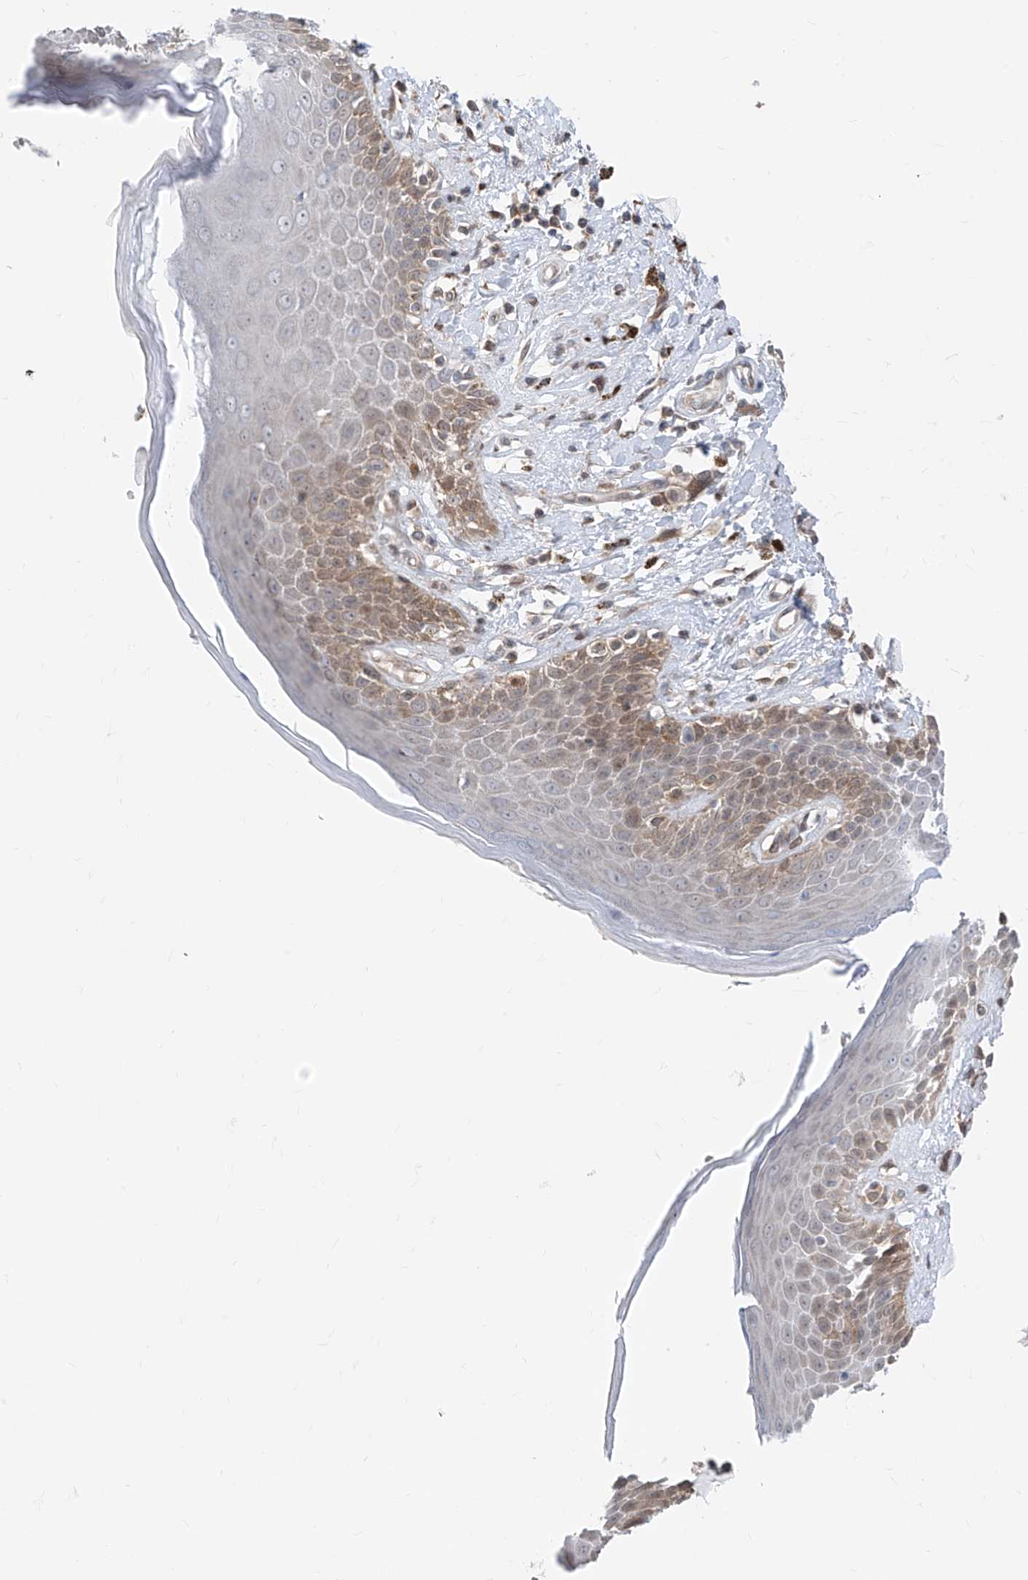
{"staining": {"intensity": "moderate", "quantity": "25%-75%", "location": "cytoplasmic/membranous"}, "tissue": "skin", "cell_type": "Epidermal cells", "image_type": "normal", "snomed": [{"axis": "morphology", "description": "Normal tissue, NOS"}, {"axis": "topography", "description": "Anal"}], "caption": "Moderate cytoplasmic/membranous expression for a protein is present in about 25%-75% of epidermal cells of unremarkable skin using immunohistochemistry (IHC).", "gene": "TTC38", "patient": {"sex": "female", "age": 78}}